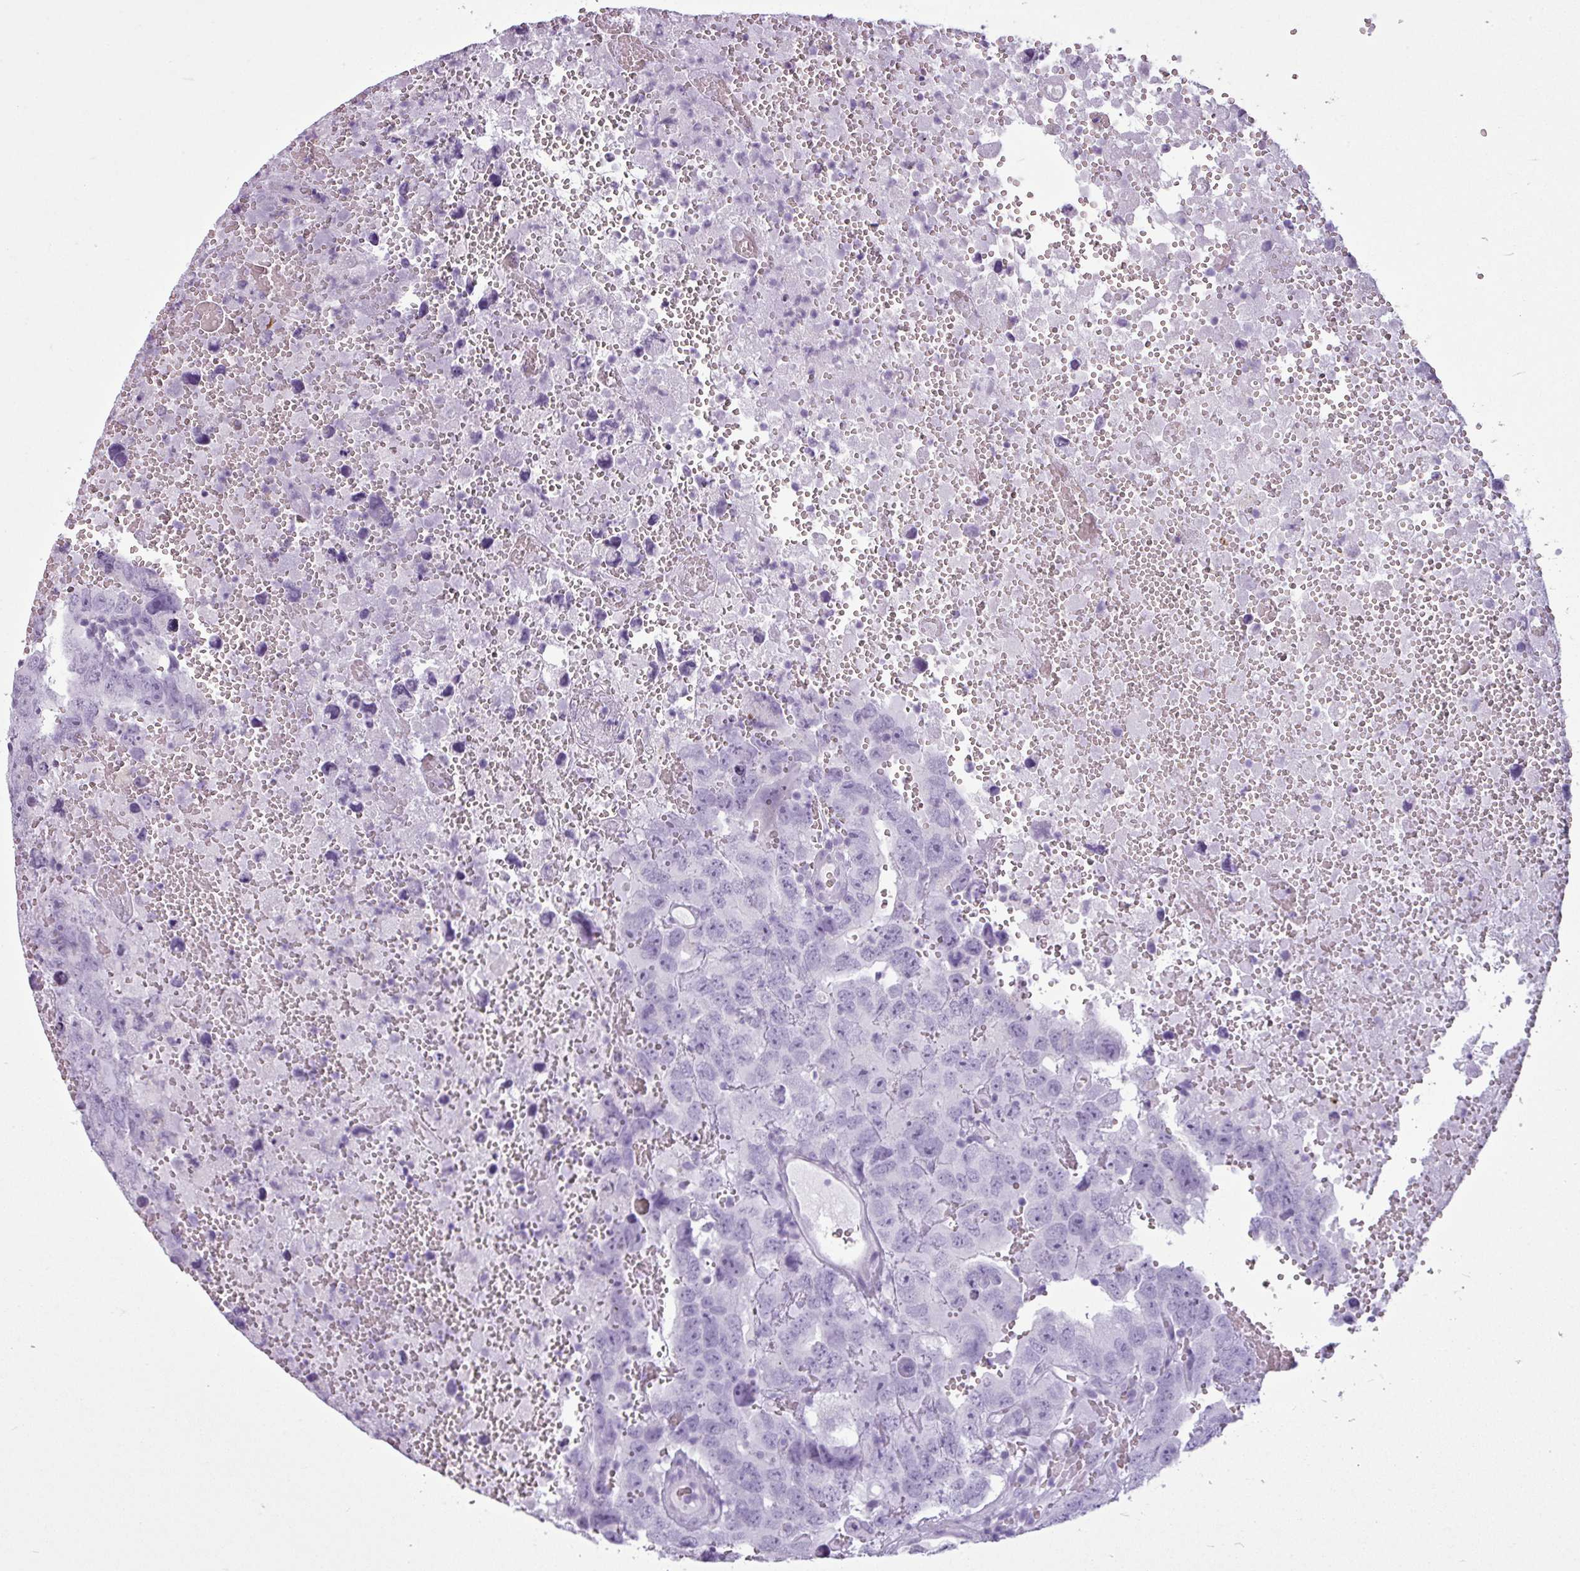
{"staining": {"intensity": "negative", "quantity": "none", "location": "none"}, "tissue": "testis cancer", "cell_type": "Tumor cells", "image_type": "cancer", "snomed": [{"axis": "morphology", "description": "Carcinoma, Embryonal, NOS"}, {"axis": "topography", "description": "Testis"}], "caption": "The histopathology image demonstrates no staining of tumor cells in testis embryonal carcinoma. Nuclei are stained in blue.", "gene": "AMY1B", "patient": {"sex": "male", "age": 45}}